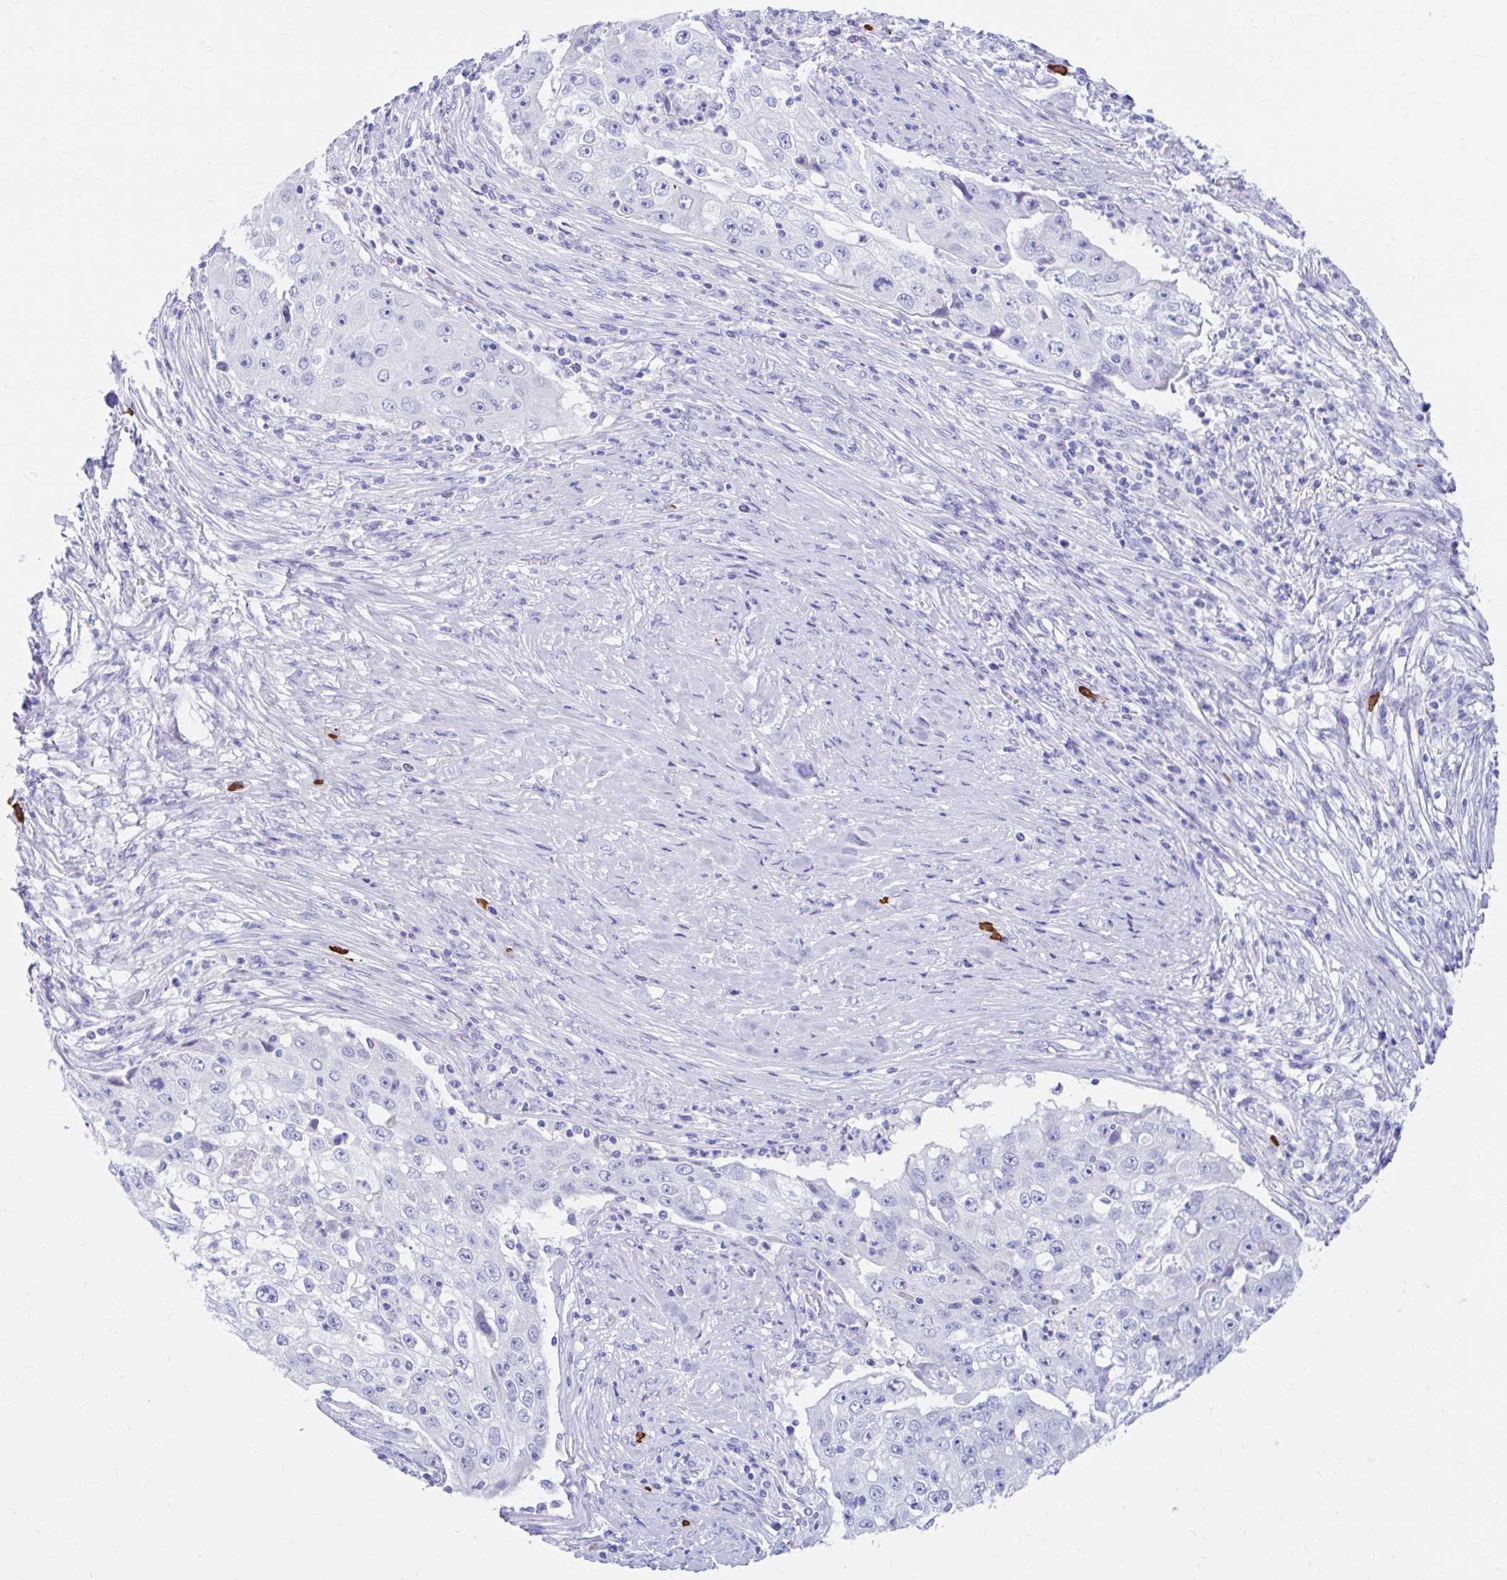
{"staining": {"intensity": "negative", "quantity": "none", "location": "none"}, "tissue": "lung cancer", "cell_type": "Tumor cells", "image_type": "cancer", "snomed": [{"axis": "morphology", "description": "Squamous cell carcinoma, NOS"}, {"axis": "topography", "description": "Lung"}], "caption": "Tumor cells are negative for brown protein staining in lung squamous cell carcinoma.", "gene": "NSG2", "patient": {"sex": "male", "age": 64}}